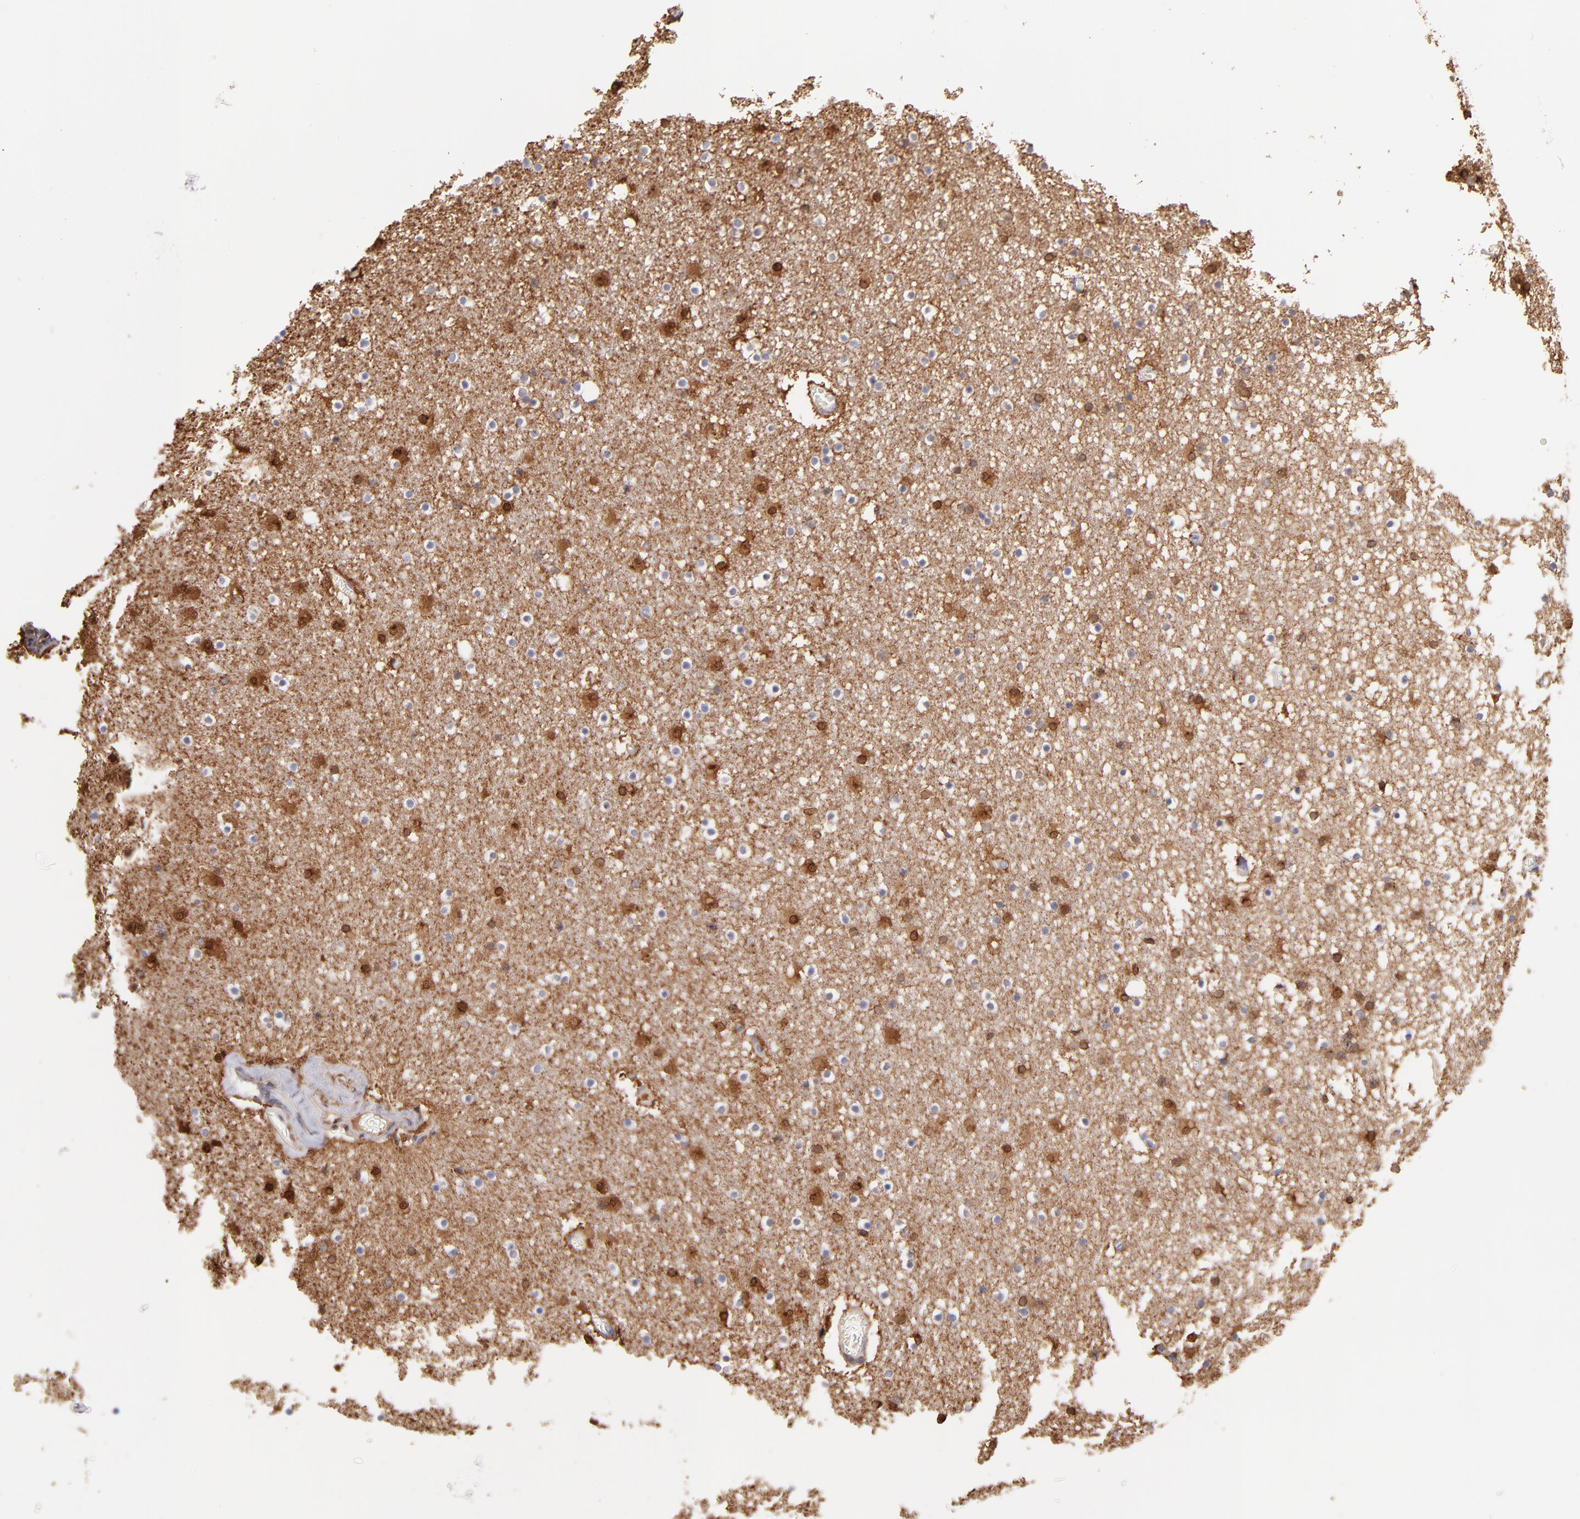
{"staining": {"intensity": "strong", "quantity": "25%-75%", "location": "cytoplasmic/membranous"}, "tissue": "caudate", "cell_type": "Glial cells", "image_type": "normal", "snomed": [{"axis": "morphology", "description": "Normal tissue, NOS"}, {"axis": "topography", "description": "Lateral ventricle wall"}], "caption": "Immunohistochemistry micrograph of benign caudate: human caudate stained using IHC shows high levels of strong protein expression localized specifically in the cytoplasmic/membranous of glial cells, appearing as a cytoplasmic/membranous brown color.", "gene": "PRKCA", "patient": {"sex": "male", "age": 45}}